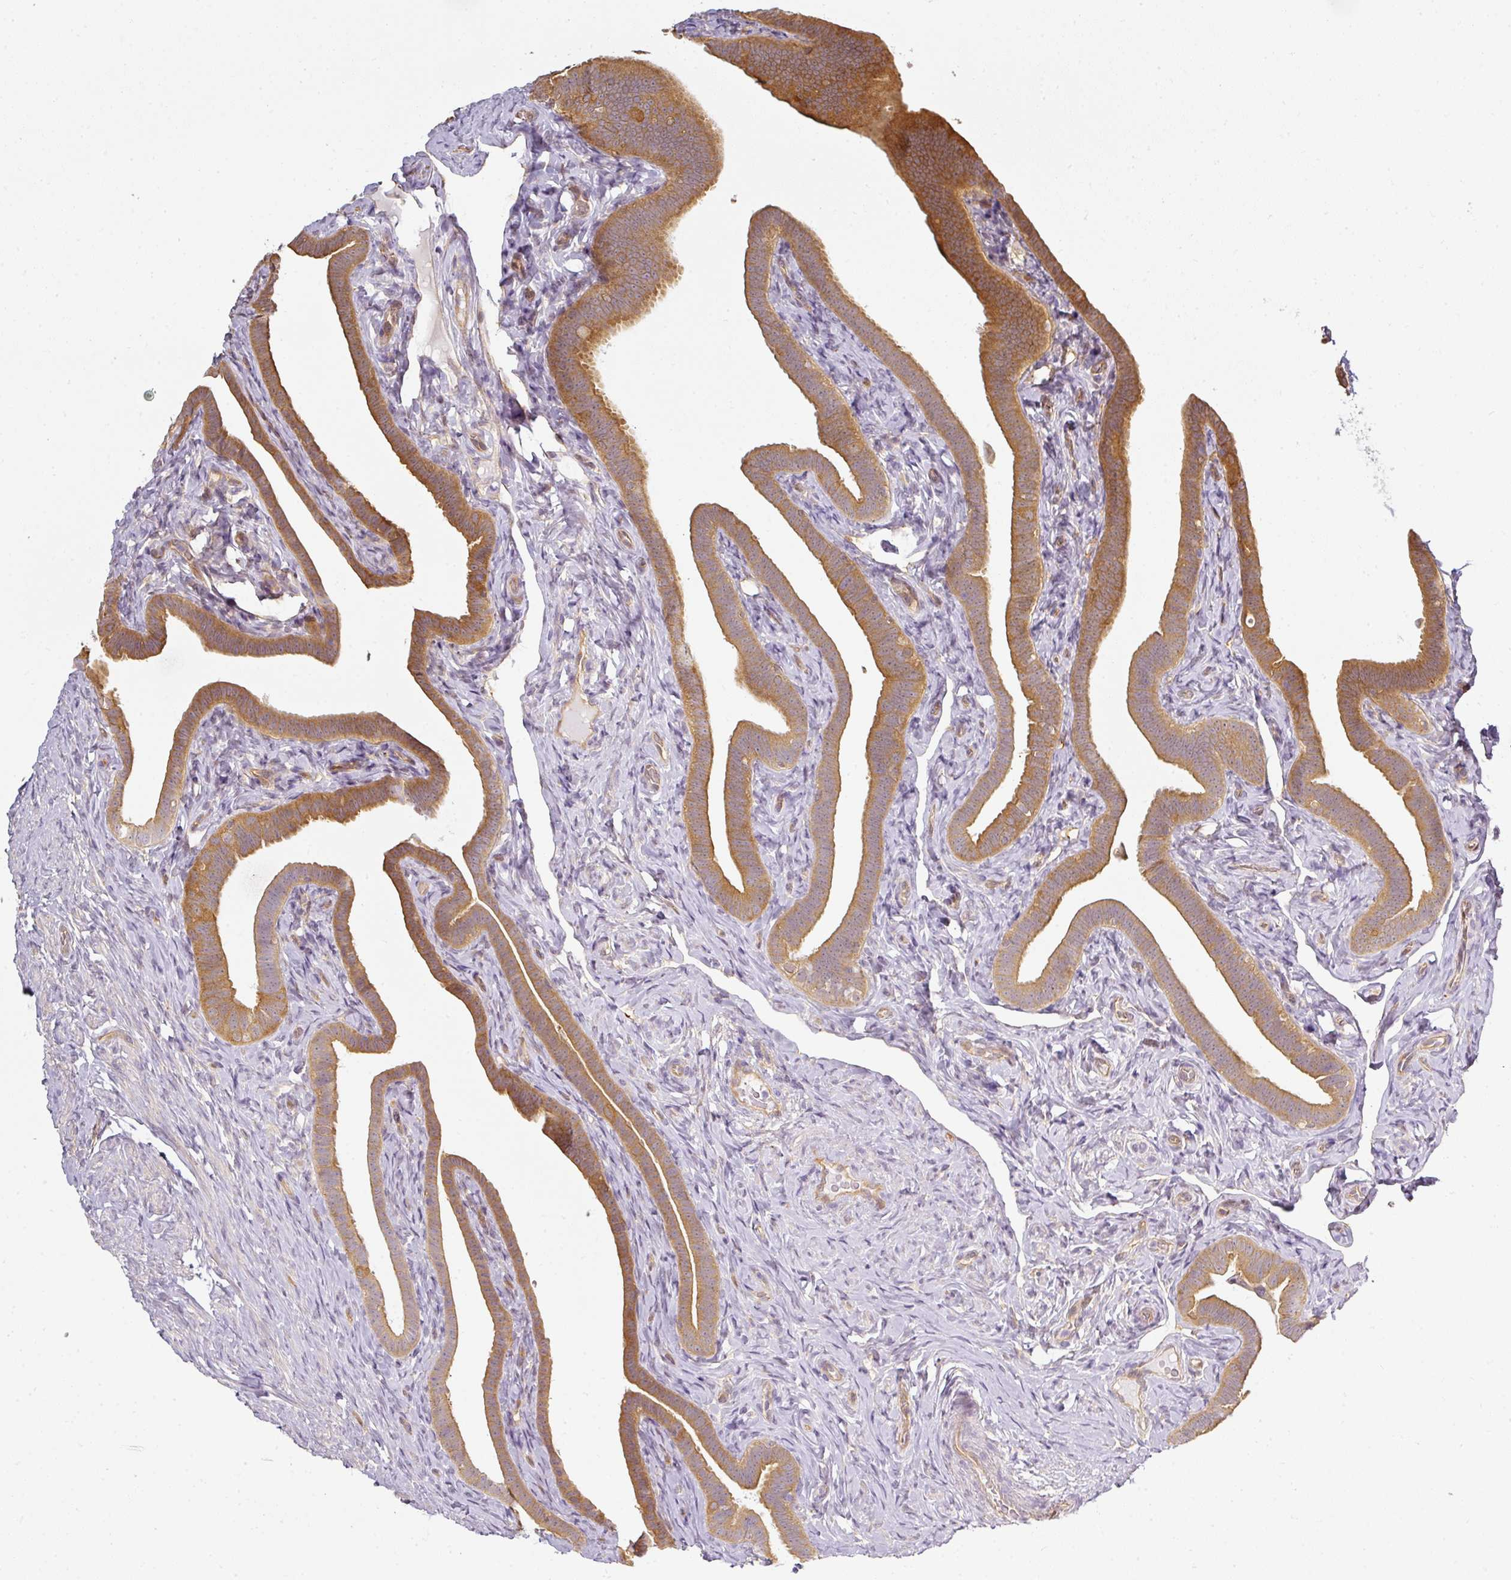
{"staining": {"intensity": "moderate", "quantity": ">75%", "location": "cytoplasmic/membranous"}, "tissue": "fallopian tube", "cell_type": "Glandular cells", "image_type": "normal", "snomed": [{"axis": "morphology", "description": "Normal tissue, NOS"}, {"axis": "topography", "description": "Fallopian tube"}], "caption": "Unremarkable fallopian tube exhibits moderate cytoplasmic/membranous positivity in about >75% of glandular cells, visualized by immunohistochemistry.", "gene": "ANKRD18A", "patient": {"sex": "female", "age": 69}}